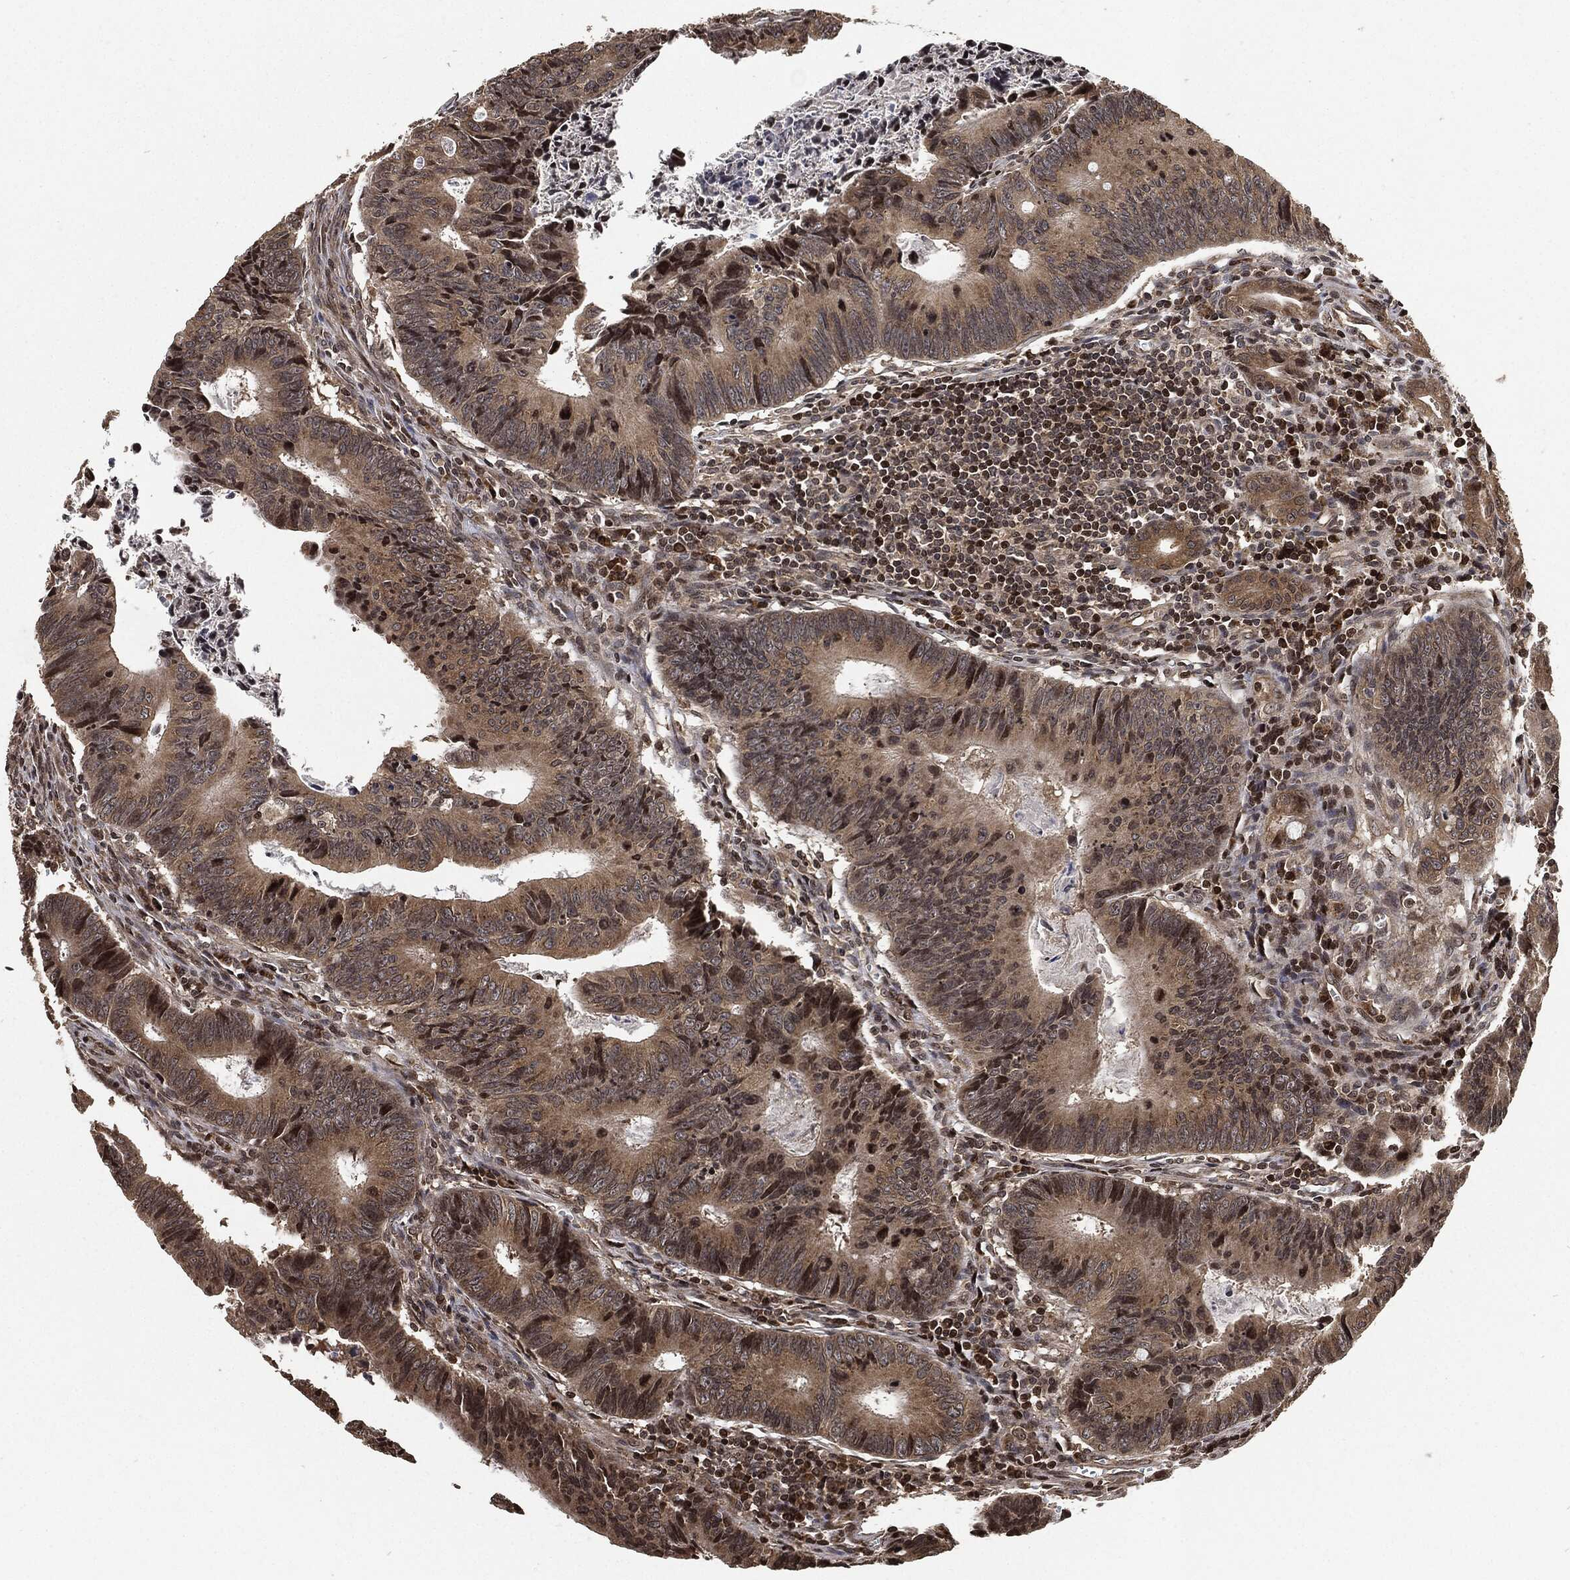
{"staining": {"intensity": "moderate", "quantity": "<25%", "location": "cytoplasmic/membranous,nuclear"}, "tissue": "colorectal cancer", "cell_type": "Tumor cells", "image_type": "cancer", "snomed": [{"axis": "morphology", "description": "Adenocarcinoma, NOS"}, {"axis": "topography", "description": "Colon"}], "caption": "This histopathology image reveals immunohistochemistry (IHC) staining of colorectal cancer, with low moderate cytoplasmic/membranous and nuclear expression in about <25% of tumor cells.", "gene": "PDK1", "patient": {"sex": "female", "age": 87}}